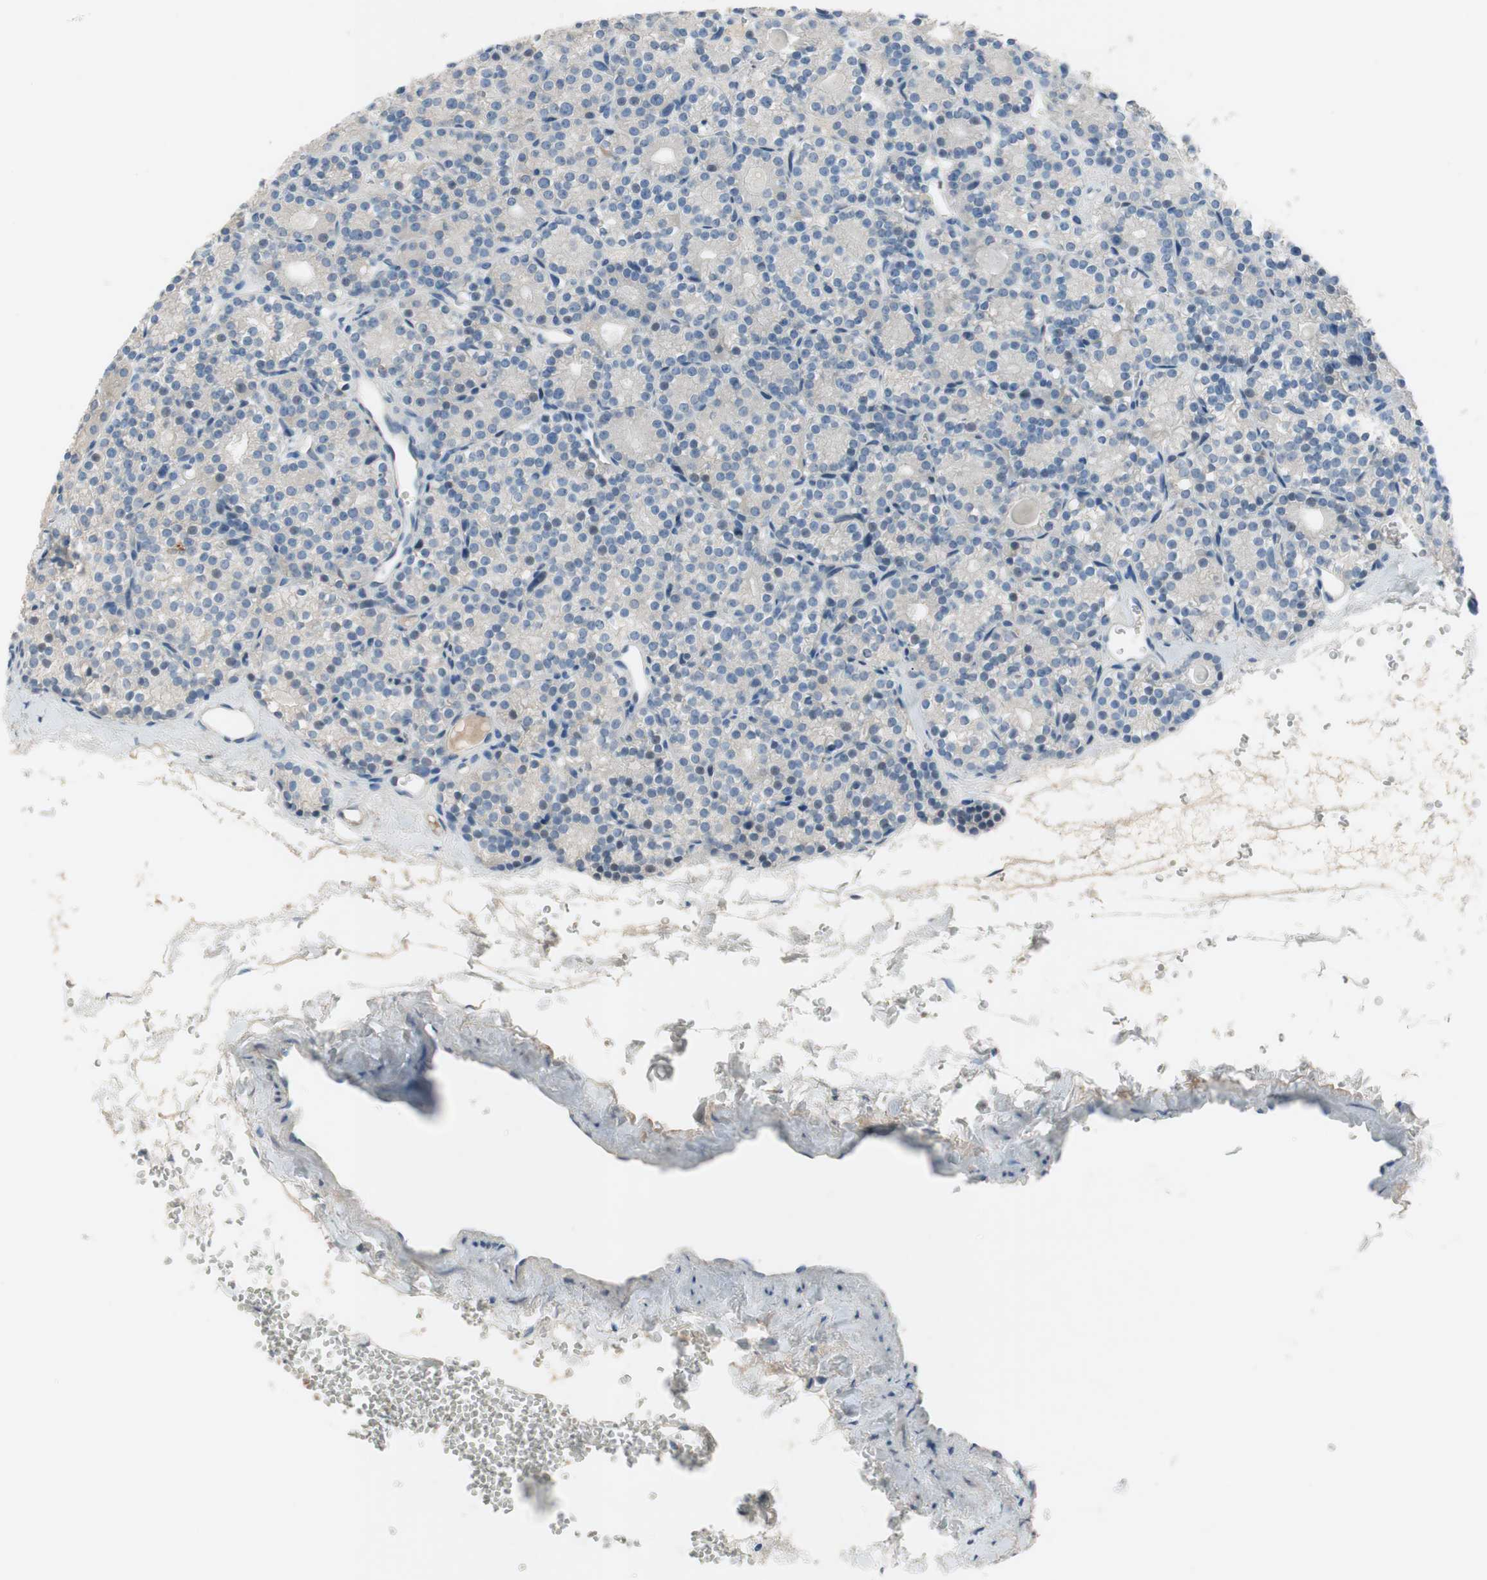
{"staining": {"intensity": "weak", "quantity": "<25%", "location": "cytoplasmic/membranous"}, "tissue": "parathyroid gland", "cell_type": "Glandular cells", "image_type": "normal", "snomed": [{"axis": "morphology", "description": "Normal tissue, NOS"}, {"axis": "topography", "description": "Parathyroid gland"}], "caption": "Parathyroid gland was stained to show a protein in brown. There is no significant staining in glandular cells. (DAB immunohistochemistry, high magnification).", "gene": "FDFT1", "patient": {"sex": "female", "age": 64}}